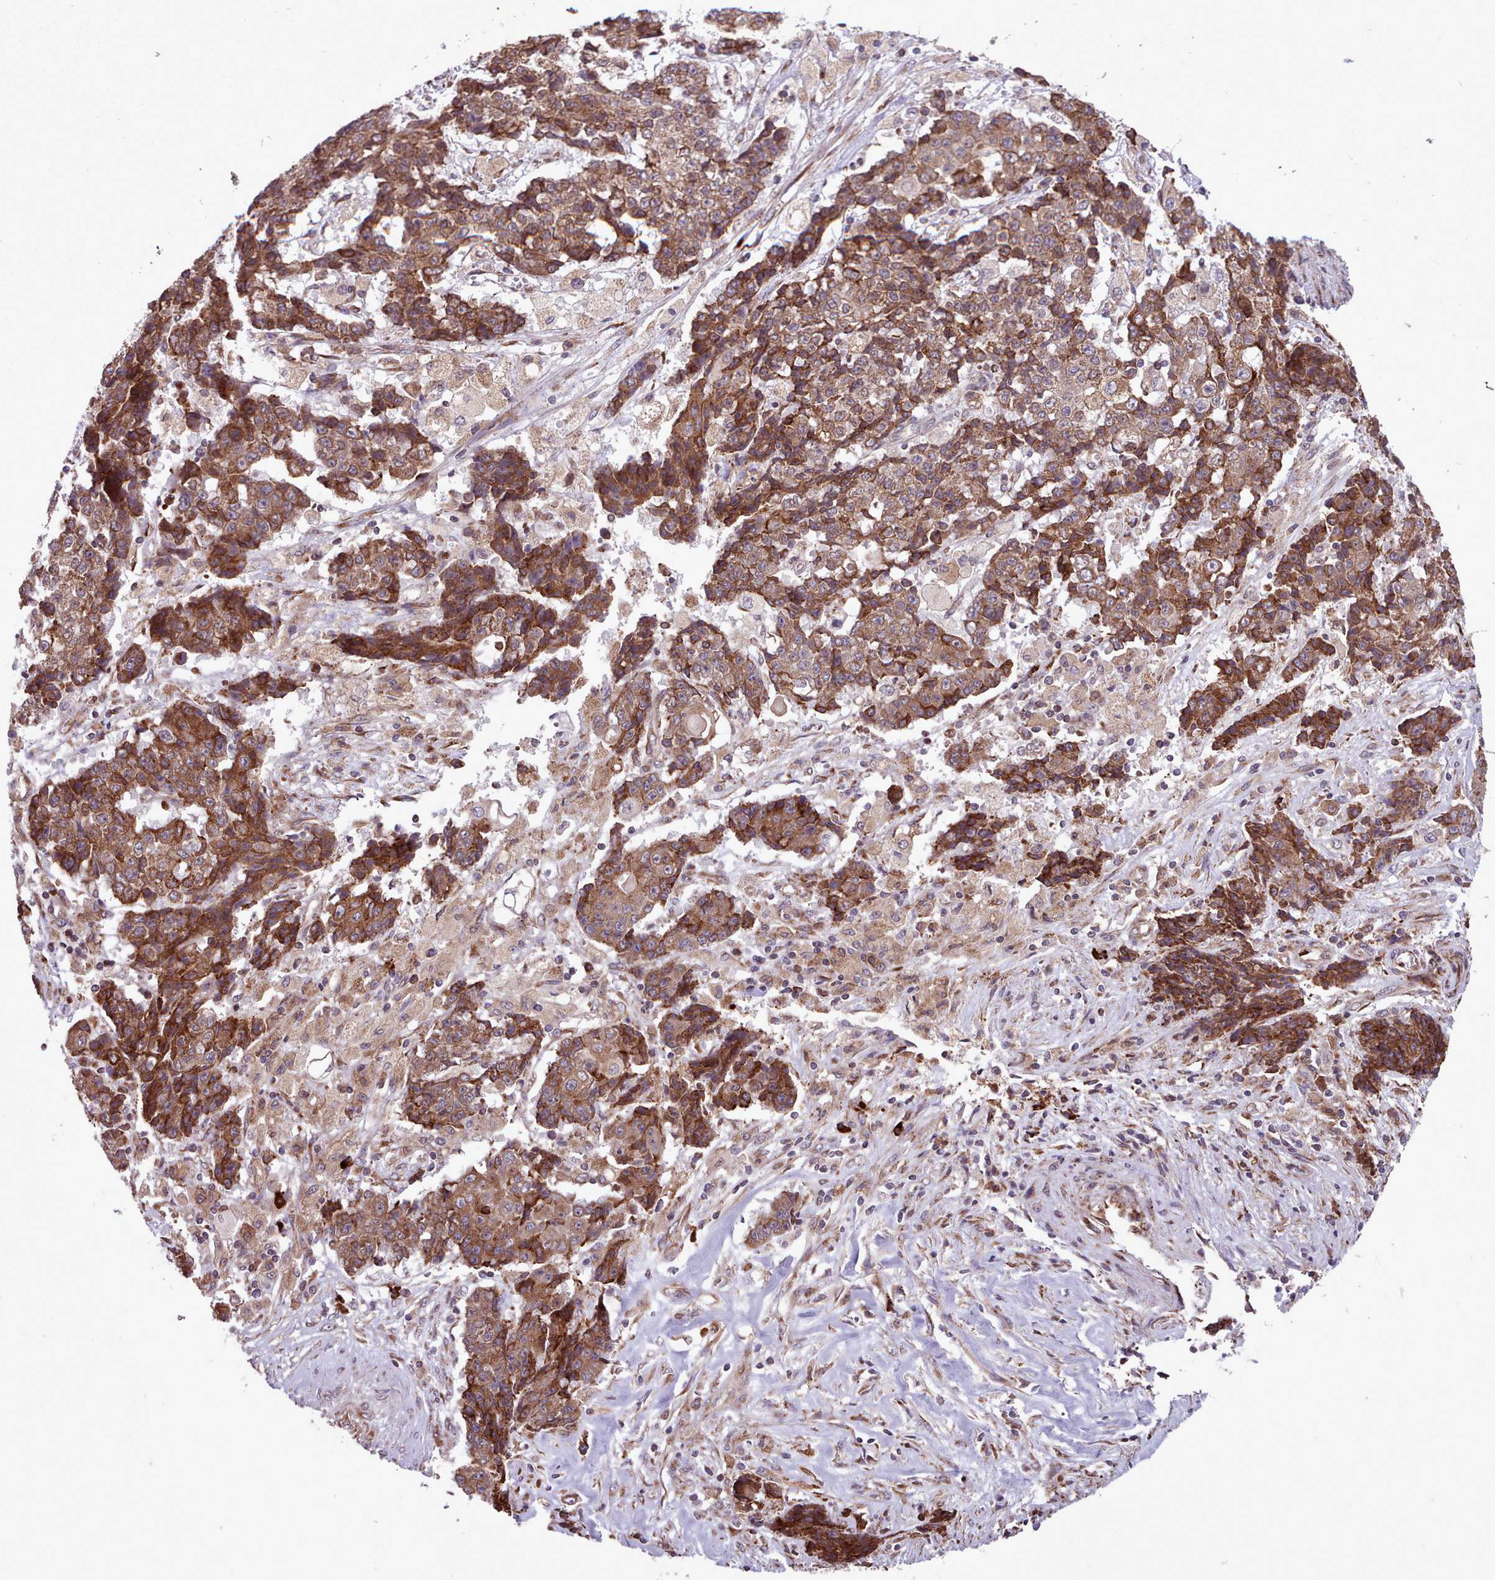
{"staining": {"intensity": "strong", "quantity": ">75%", "location": "cytoplasmic/membranous"}, "tissue": "ovarian cancer", "cell_type": "Tumor cells", "image_type": "cancer", "snomed": [{"axis": "morphology", "description": "Carcinoma, endometroid"}, {"axis": "topography", "description": "Ovary"}], "caption": "Tumor cells demonstrate high levels of strong cytoplasmic/membranous expression in approximately >75% of cells in ovarian endometroid carcinoma.", "gene": "TTLL3", "patient": {"sex": "female", "age": 42}}